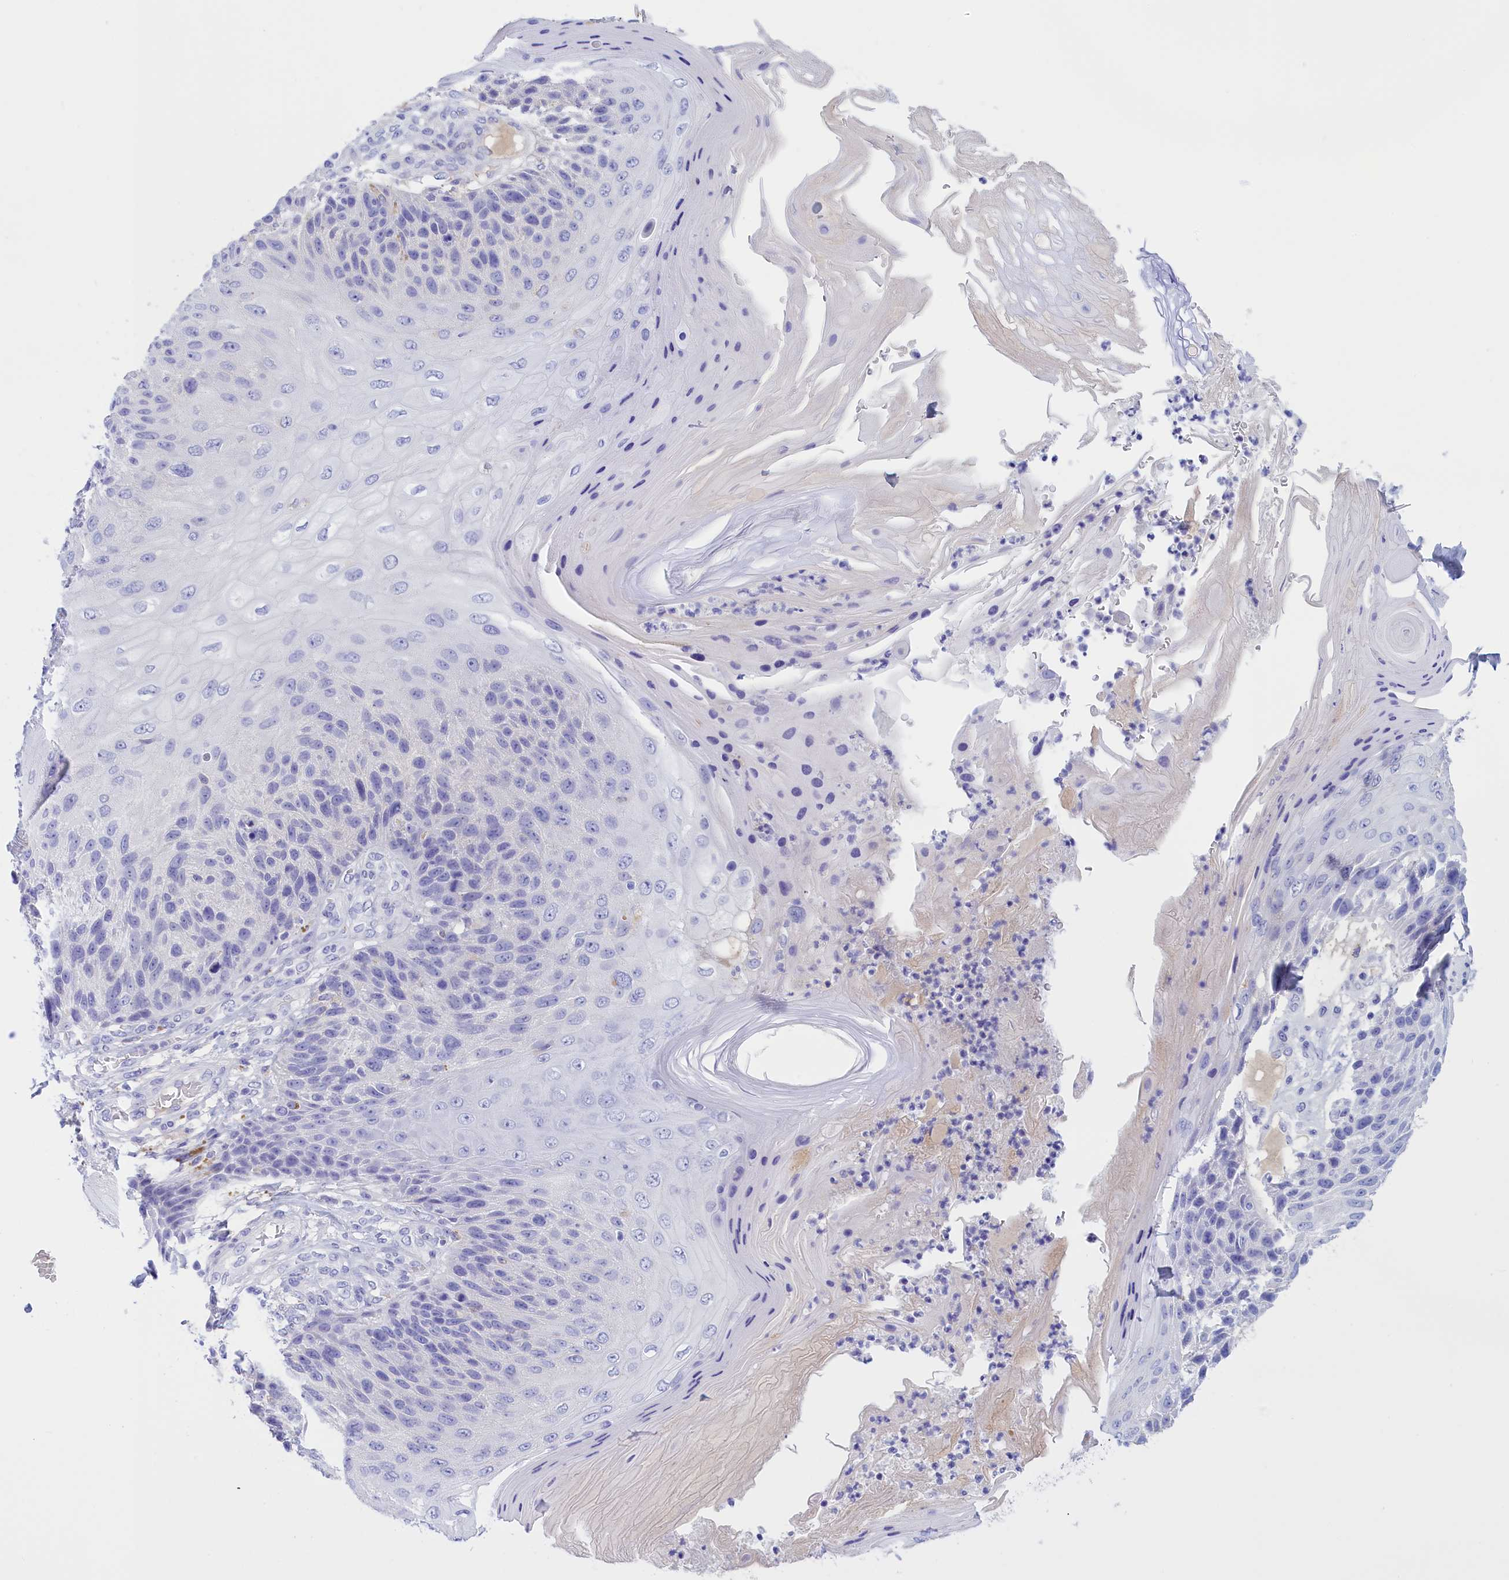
{"staining": {"intensity": "negative", "quantity": "none", "location": "none"}, "tissue": "skin cancer", "cell_type": "Tumor cells", "image_type": "cancer", "snomed": [{"axis": "morphology", "description": "Squamous cell carcinoma, NOS"}, {"axis": "topography", "description": "Skin"}], "caption": "Human skin cancer stained for a protein using immunohistochemistry (IHC) shows no expression in tumor cells.", "gene": "PROK2", "patient": {"sex": "female", "age": 88}}